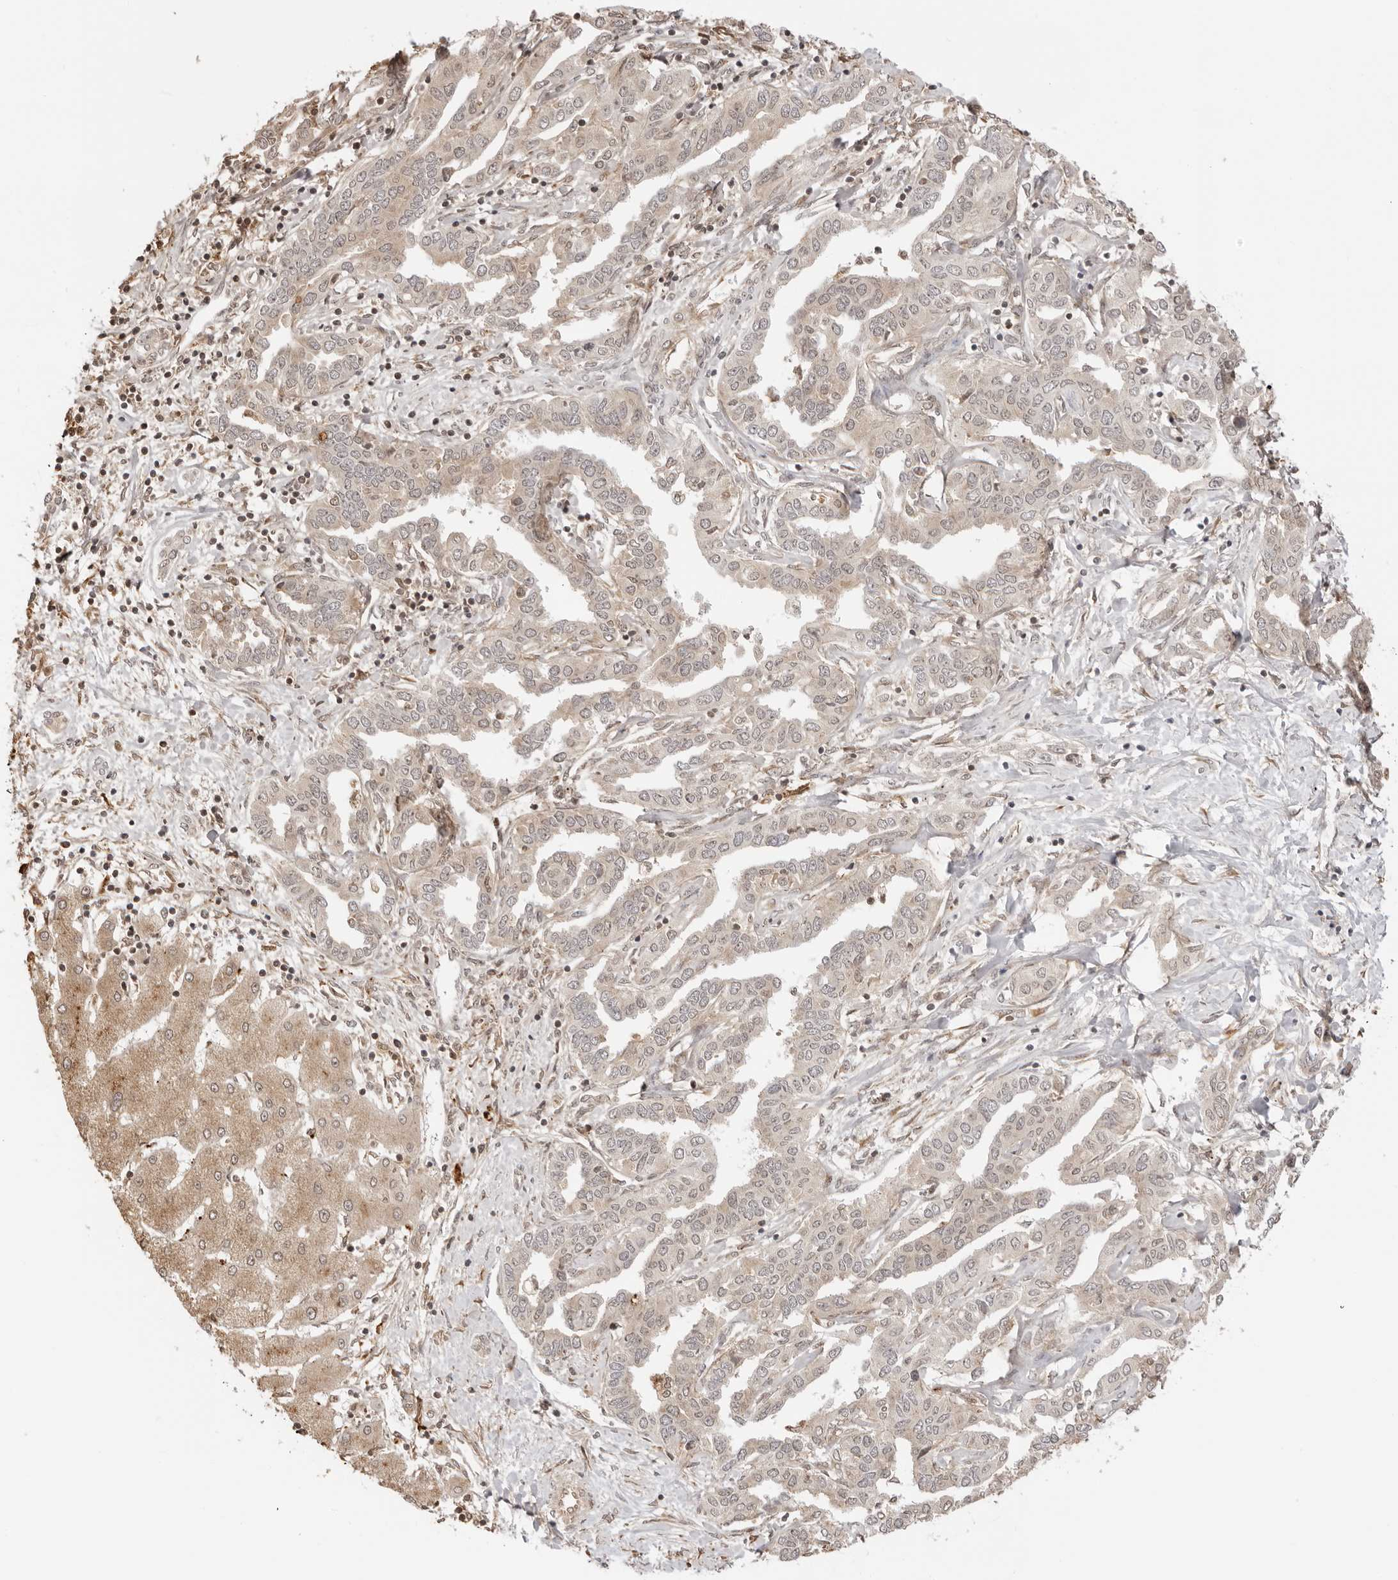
{"staining": {"intensity": "negative", "quantity": "none", "location": "none"}, "tissue": "liver cancer", "cell_type": "Tumor cells", "image_type": "cancer", "snomed": [{"axis": "morphology", "description": "Cholangiocarcinoma"}, {"axis": "topography", "description": "Liver"}], "caption": "High power microscopy photomicrograph of an immunohistochemistry (IHC) histopathology image of liver cholangiocarcinoma, revealing no significant positivity in tumor cells.", "gene": "IKBKE", "patient": {"sex": "male", "age": 59}}